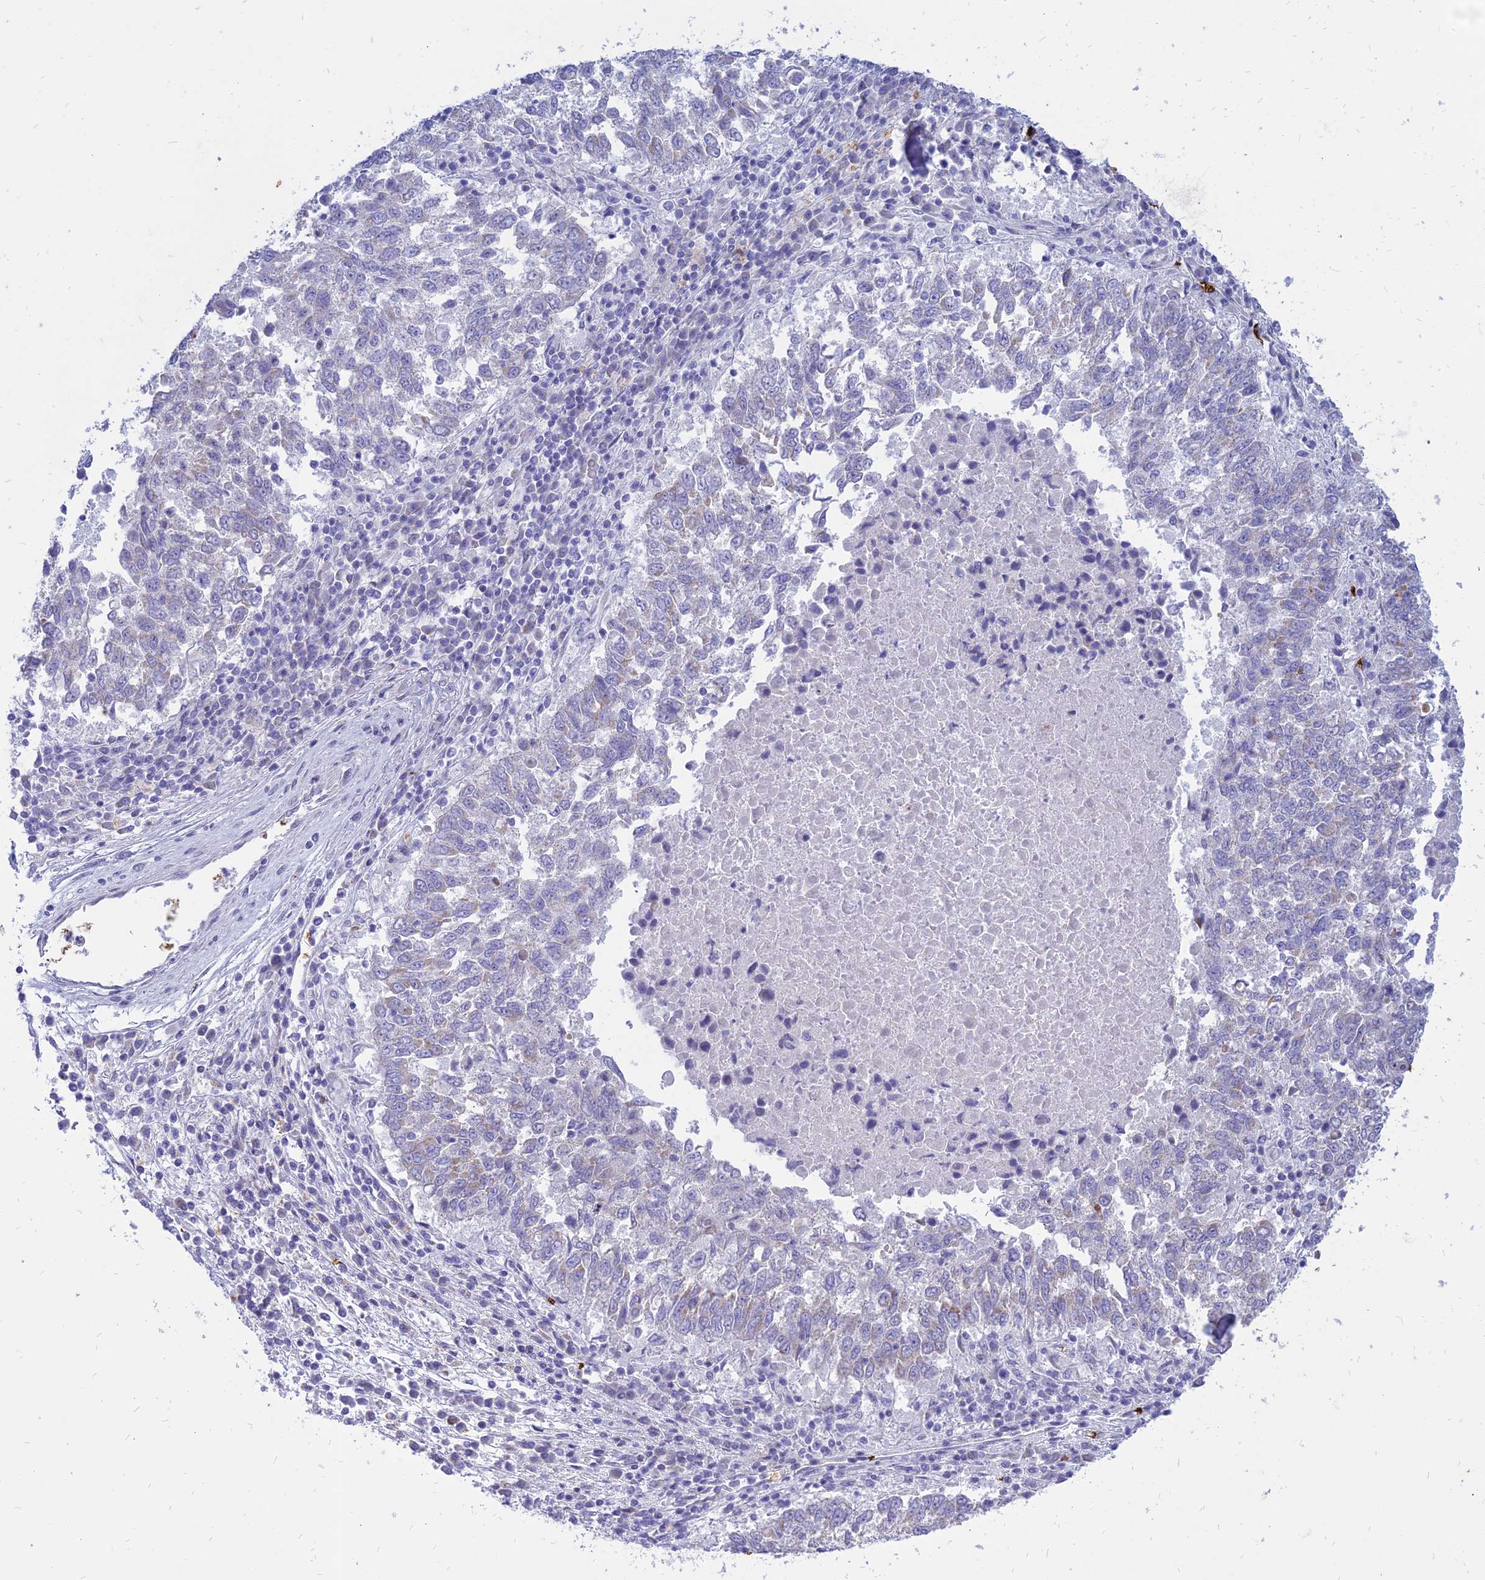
{"staining": {"intensity": "negative", "quantity": "none", "location": "none"}, "tissue": "lung cancer", "cell_type": "Tumor cells", "image_type": "cancer", "snomed": [{"axis": "morphology", "description": "Squamous cell carcinoma, NOS"}, {"axis": "topography", "description": "Lung"}], "caption": "The micrograph exhibits no significant staining in tumor cells of lung cancer.", "gene": "HHAT", "patient": {"sex": "male", "age": 73}}